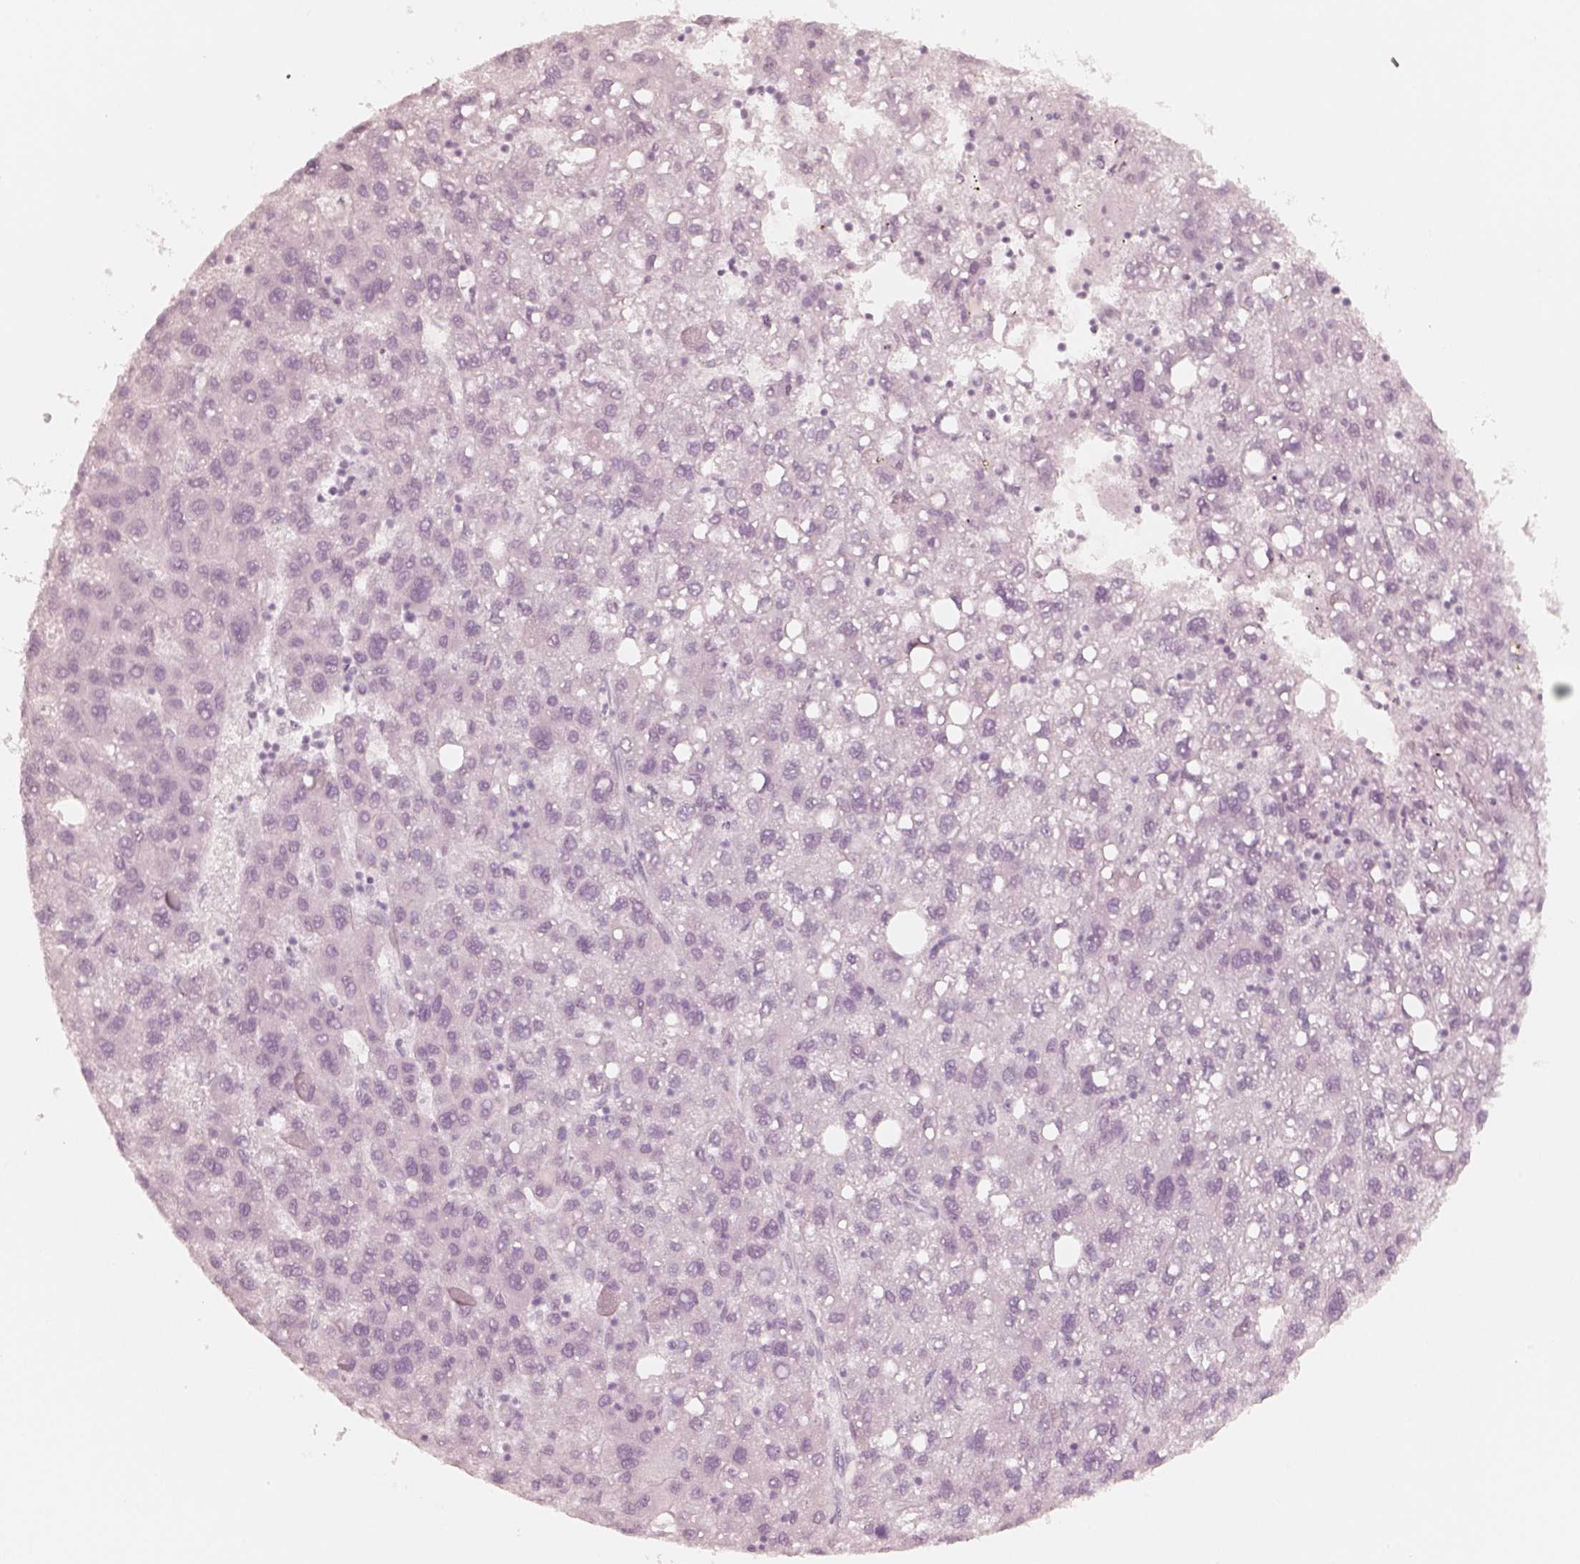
{"staining": {"intensity": "negative", "quantity": "none", "location": "none"}, "tissue": "liver cancer", "cell_type": "Tumor cells", "image_type": "cancer", "snomed": [{"axis": "morphology", "description": "Carcinoma, Hepatocellular, NOS"}, {"axis": "topography", "description": "Liver"}], "caption": "The immunohistochemistry image has no significant expression in tumor cells of liver cancer (hepatocellular carcinoma) tissue.", "gene": "KRT82", "patient": {"sex": "female", "age": 82}}